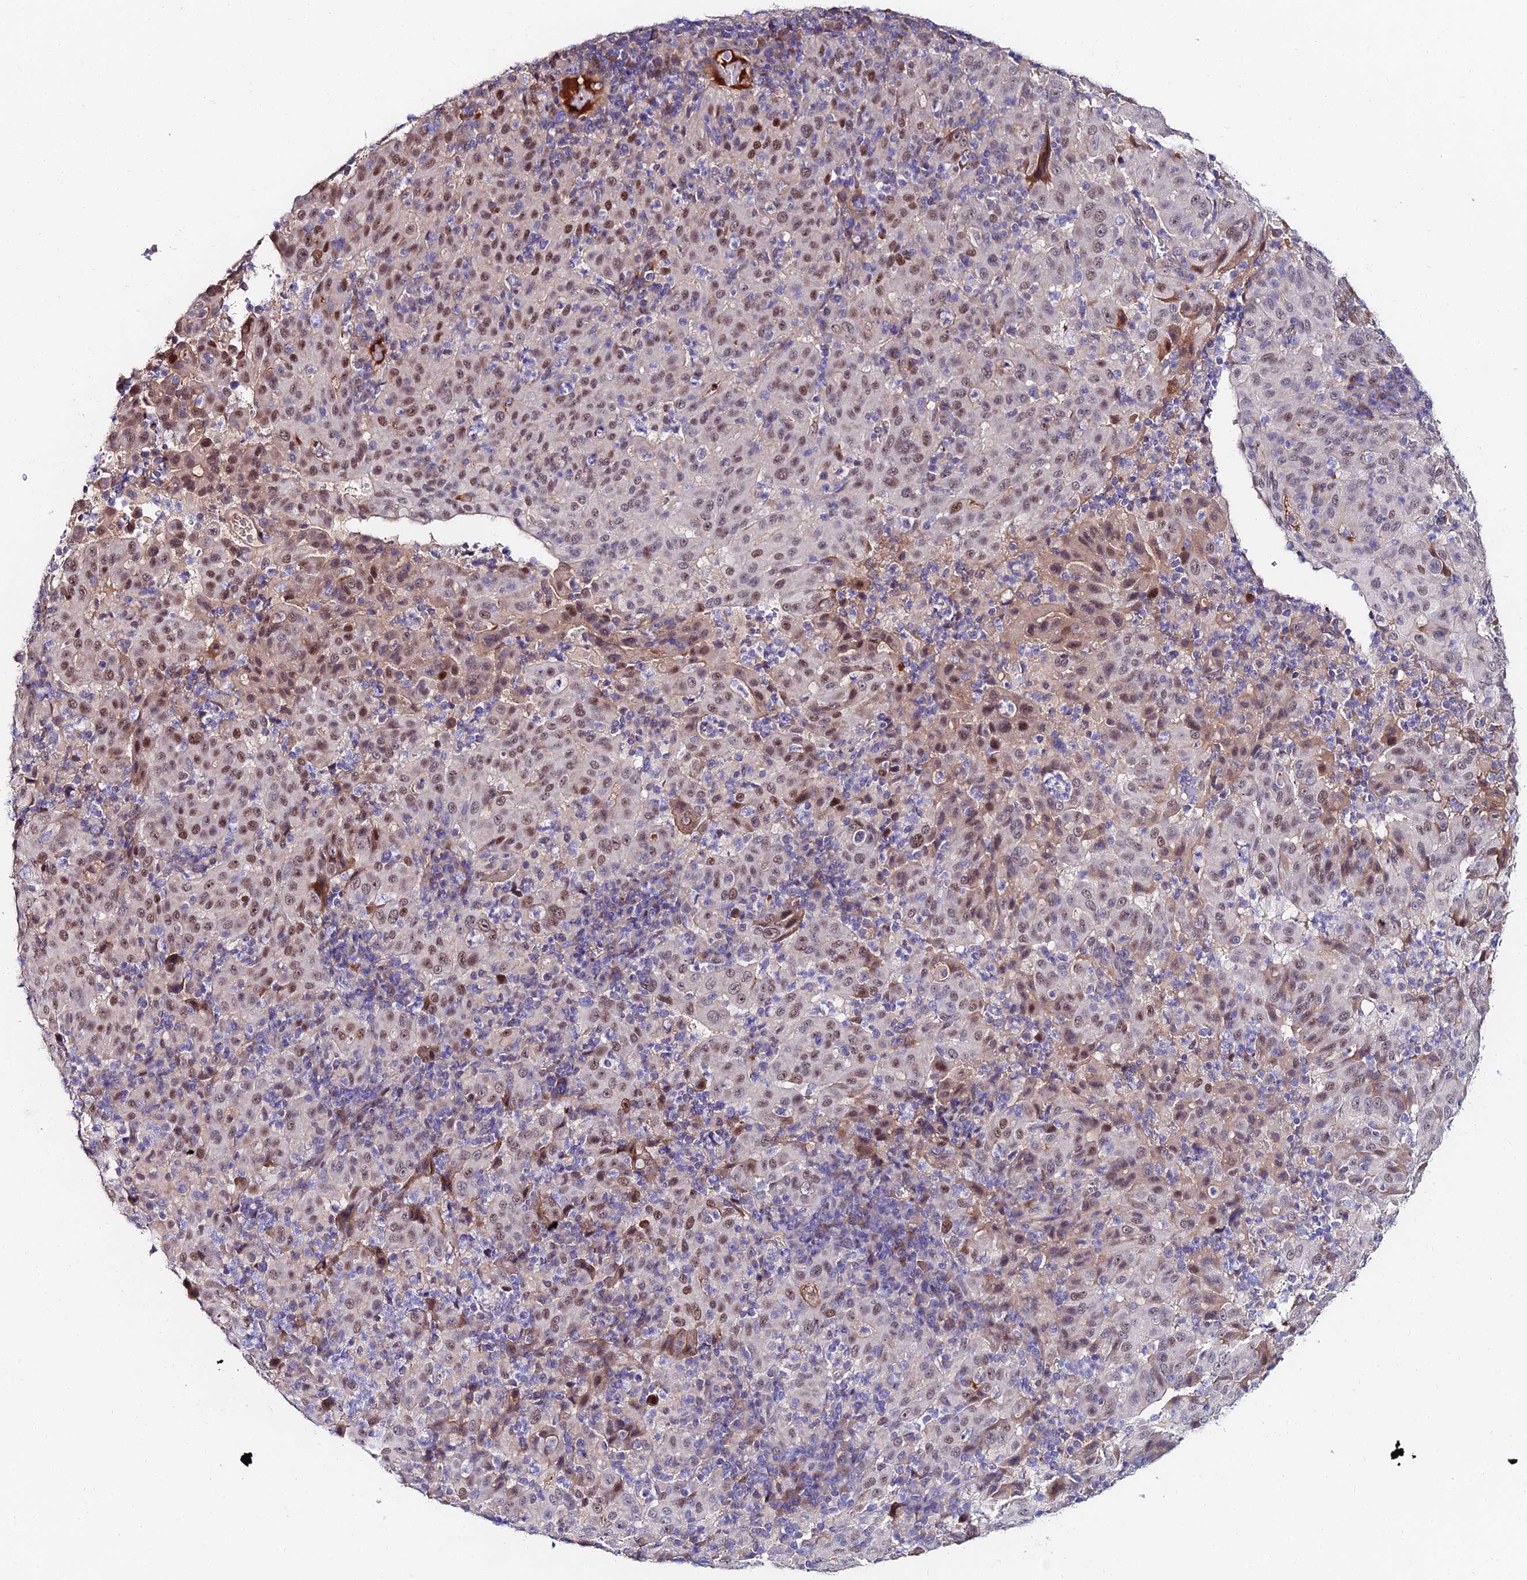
{"staining": {"intensity": "weak", "quantity": "25%-75%", "location": "nuclear"}, "tissue": "pancreatic cancer", "cell_type": "Tumor cells", "image_type": "cancer", "snomed": [{"axis": "morphology", "description": "Adenocarcinoma, NOS"}, {"axis": "topography", "description": "Pancreas"}], "caption": "Pancreatic adenocarcinoma stained with DAB immunohistochemistry (IHC) demonstrates low levels of weak nuclear staining in approximately 25%-75% of tumor cells.", "gene": "TRIM24", "patient": {"sex": "male", "age": 63}}